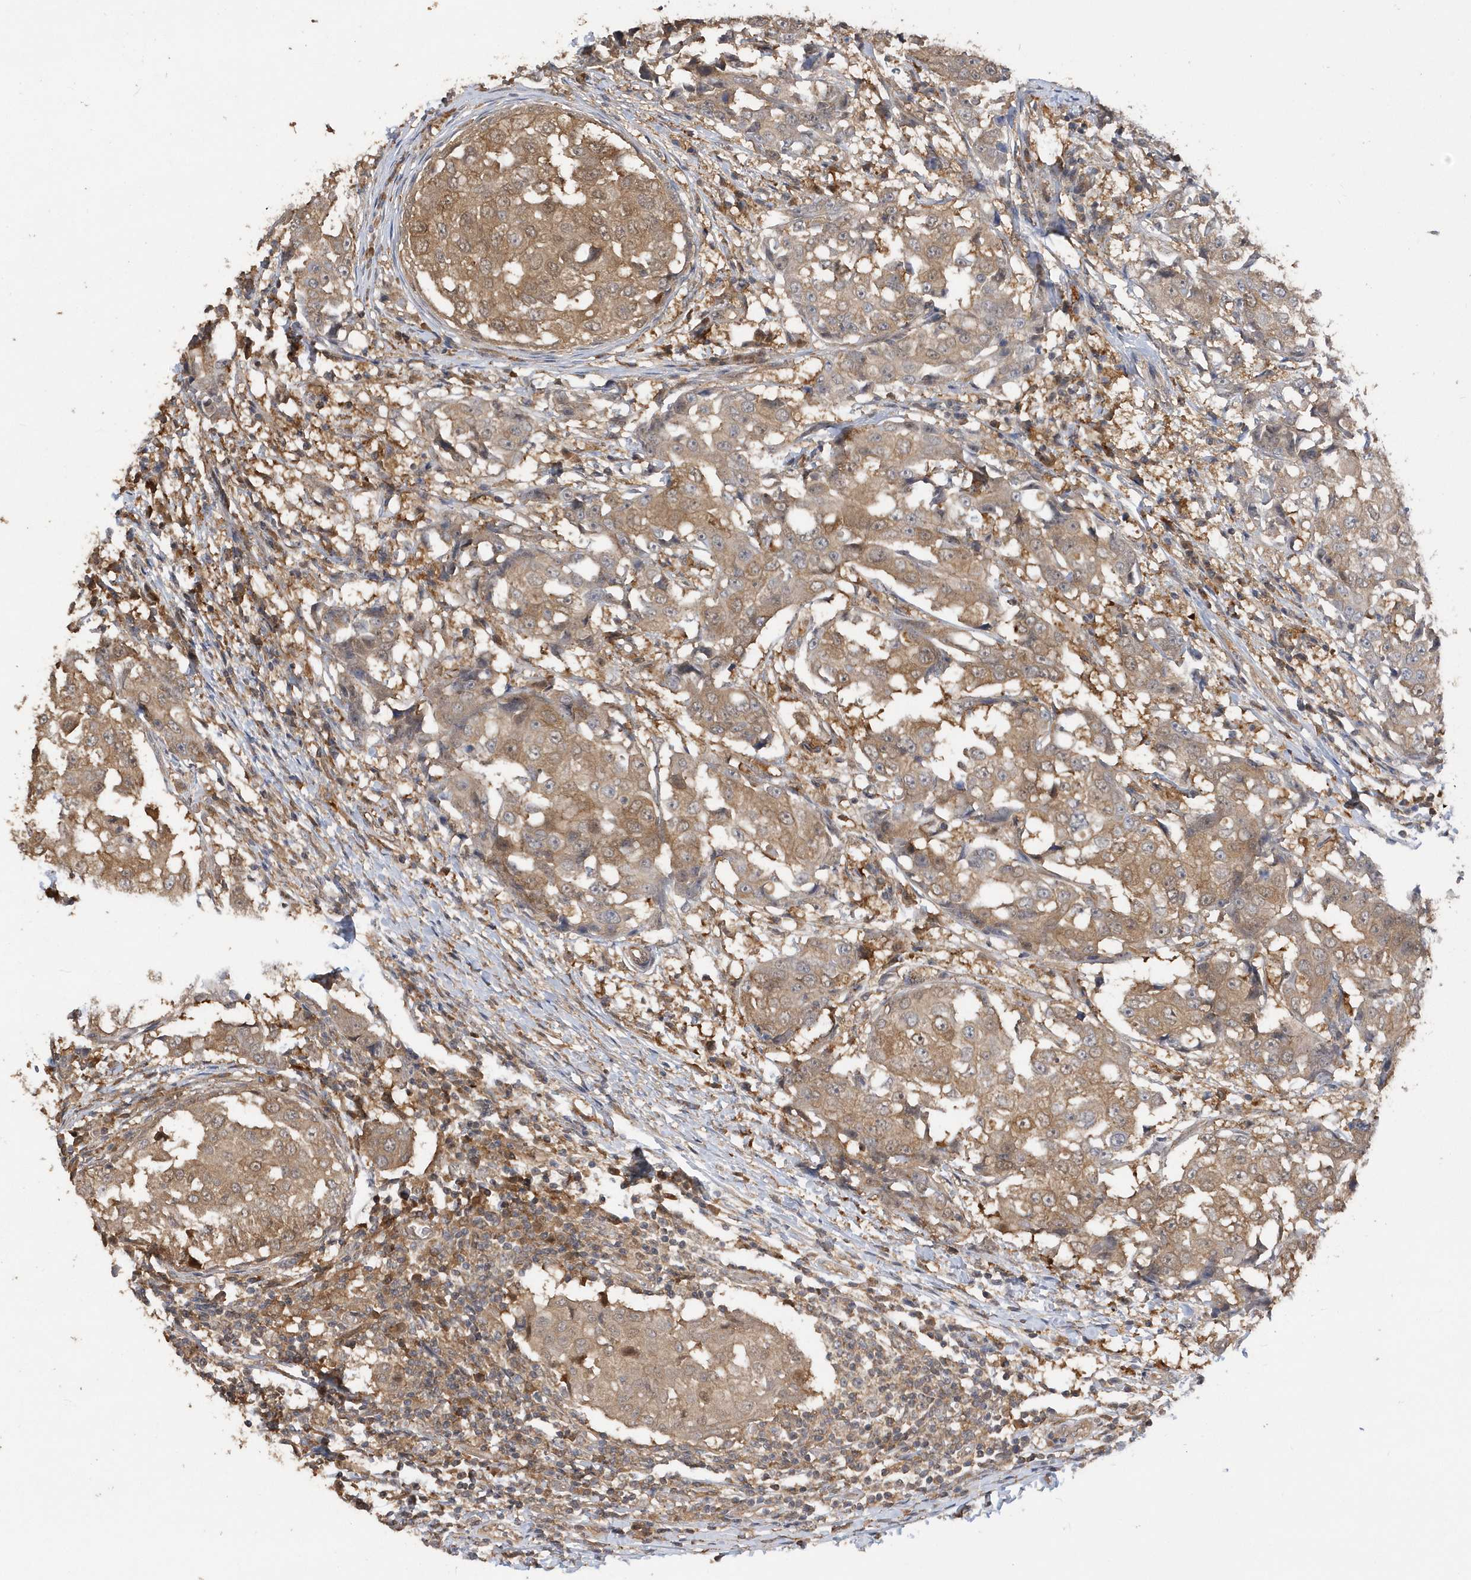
{"staining": {"intensity": "moderate", "quantity": ">75%", "location": "cytoplasmic/membranous"}, "tissue": "breast cancer", "cell_type": "Tumor cells", "image_type": "cancer", "snomed": [{"axis": "morphology", "description": "Duct carcinoma"}, {"axis": "topography", "description": "Breast"}], "caption": "Immunohistochemistry (IHC) micrograph of neoplastic tissue: human infiltrating ductal carcinoma (breast) stained using immunohistochemistry (IHC) displays medium levels of moderate protein expression localized specifically in the cytoplasmic/membranous of tumor cells, appearing as a cytoplasmic/membranous brown color.", "gene": "RPE", "patient": {"sex": "female", "age": 27}}